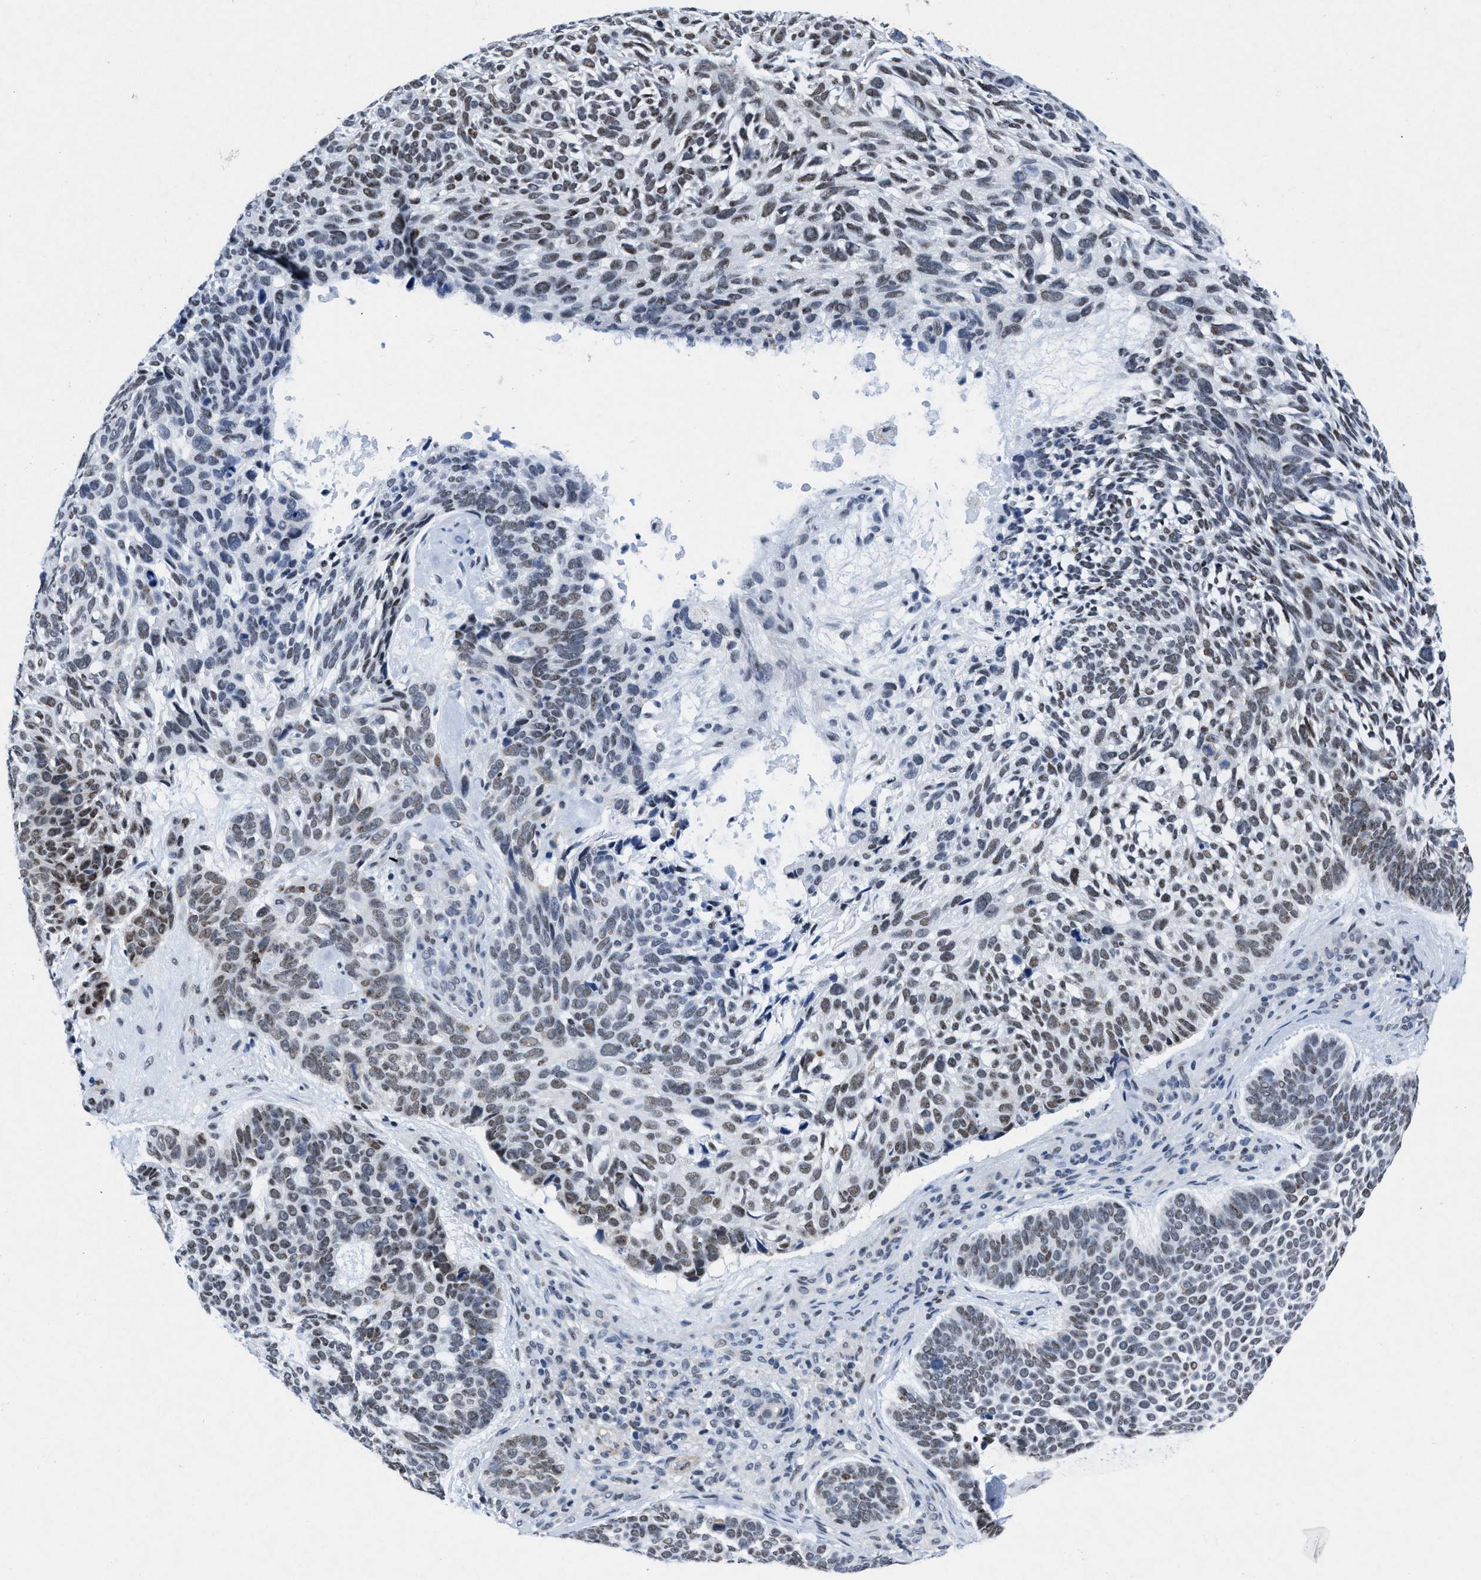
{"staining": {"intensity": "weak", "quantity": "25%-75%", "location": "nuclear"}, "tissue": "skin cancer", "cell_type": "Tumor cells", "image_type": "cancer", "snomed": [{"axis": "morphology", "description": "Basal cell carcinoma"}, {"axis": "topography", "description": "Skin"}, {"axis": "topography", "description": "Skin of head"}], "caption": "Protein expression analysis of human basal cell carcinoma (skin) reveals weak nuclear staining in about 25%-75% of tumor cells.", "gene": "ID3", "patient": {"sex": "female", "age": 85}}